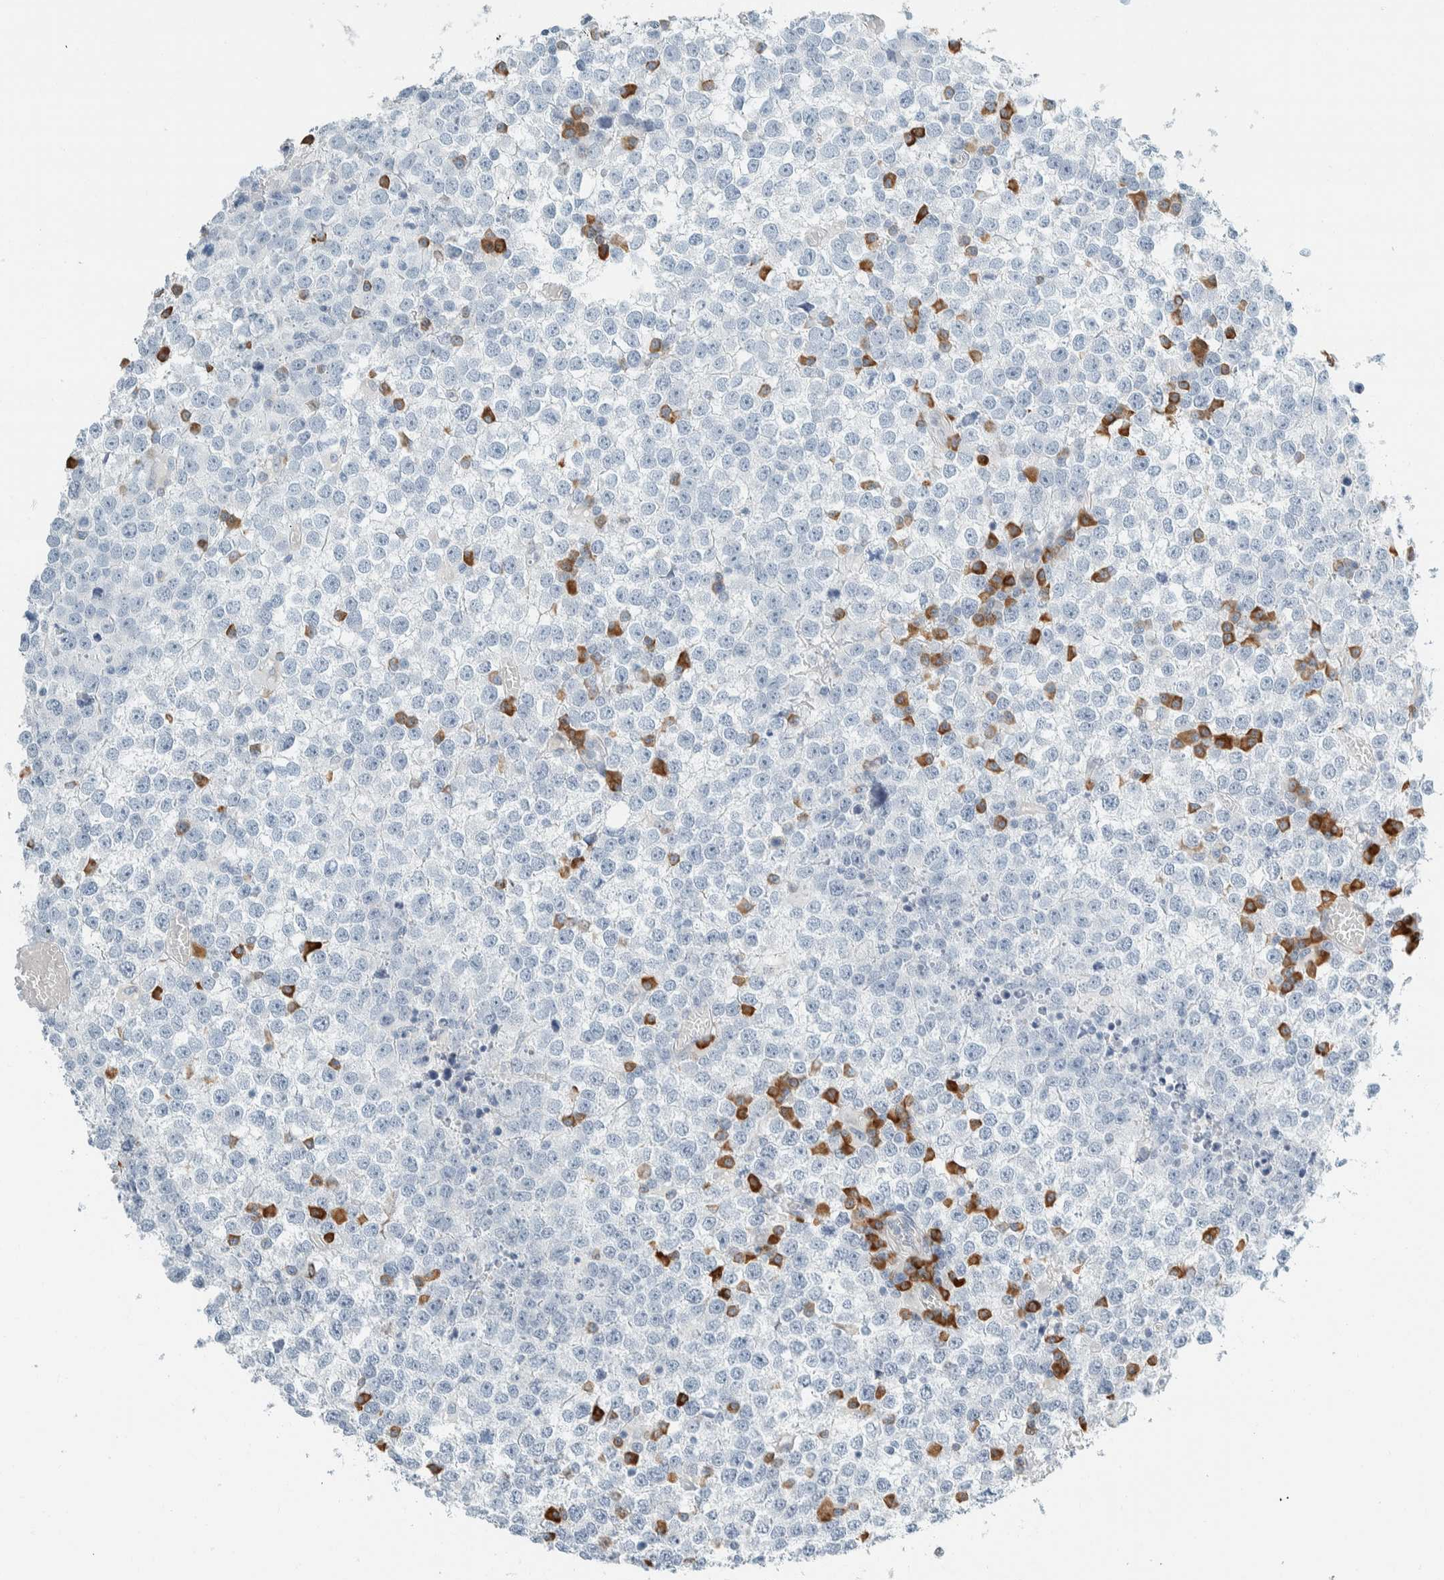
{"staining": {"intensity": "negative", "quantity": "none", "location": "none"}, "tissue": "testis cancer", "cell_type": "Tumor cells", "image_type": "cancer", "snomed": [{"axis": "morphology", "description": "Seminoma, NOS"}, {"axis": "topography", "description": "Testis"}], "caption": "This is an IHC micrograph of seminoma (testis). There is no expression in tumor cells.", "gene": "ARHGAP27", "patient": {"sex": "male", "age": 65}}